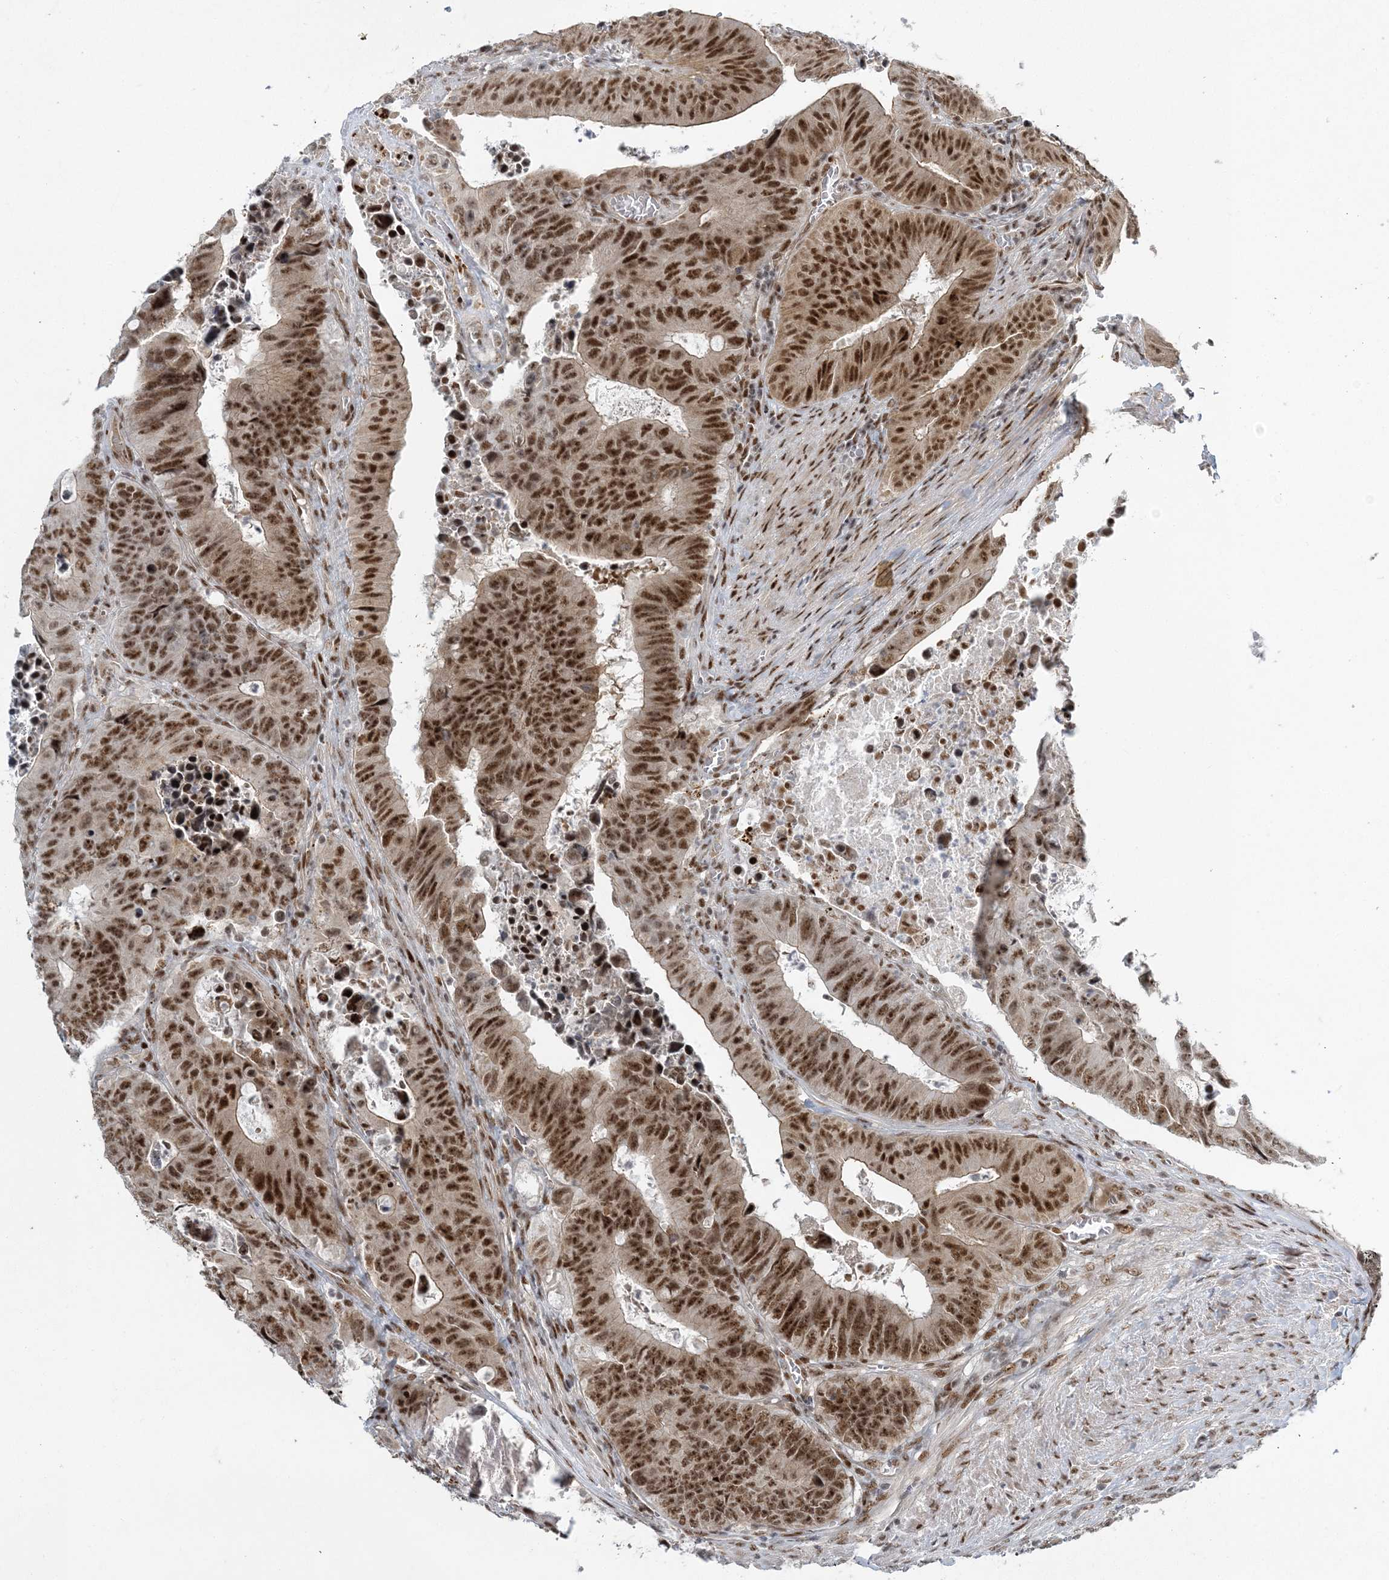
{"staining": {"intensity": "strong", "quantity": ">75%", "location": "nuclear"}, "tissue": "colorectal cancer", "cell_type": "Tumor cells", "image_type": "cancer", "snomed": [{"axis": "morphology", "description": "Adenocarcinoma, NOS"}, {"axis": "topography", "description": "Colon"}], "caption": "This is an image of immunohistochemistry staining of adenocarcinoma (colorectal), which shows strong staining in the nuclear of tumor cells.", "gene": "CWC22", "patient": {"sex": "male", "age": 87}}